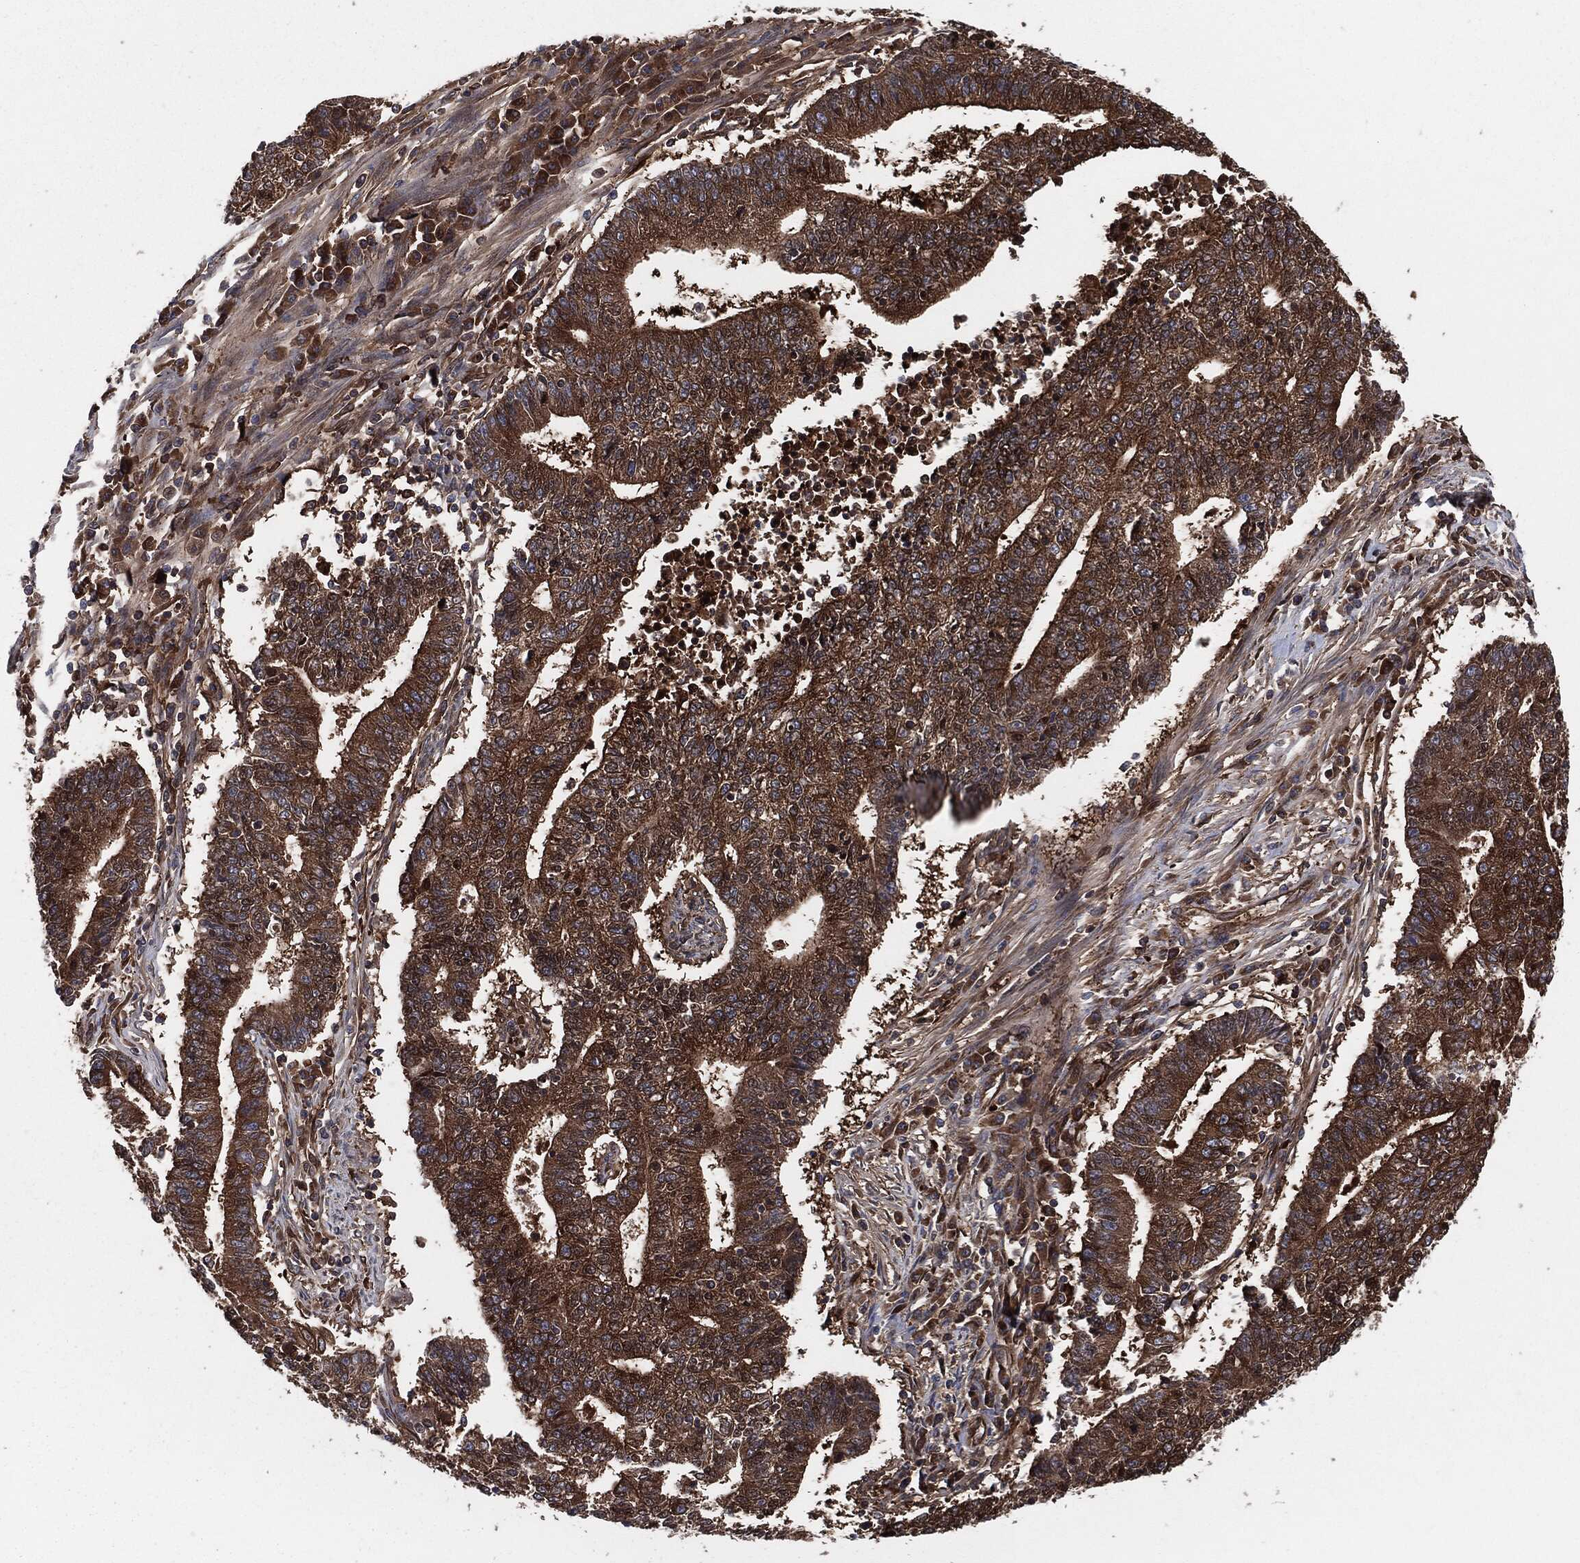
{"staining": {"intensity": "strong", "quantity": ">75%", "location": "cytoplasmic/membranous"}, "tissue": "endometrial cancer", "cell_type": "Tumor cells", "image_type": "cancer", "snomed": [{"axis": "morphology", "description": "Adenocarcinoma, NOS"}, {"axis": "topography", "description": "Uterus"}, {"axis": "topography", "description": "Endometrium"}], "caption": "Human endometrial cancer (adenocarcinoma) stained with a protein marker displays strong staining in tumor cells.", "gene": "XPNPEP1", "patient": {"sex": "female", "age": 54}}